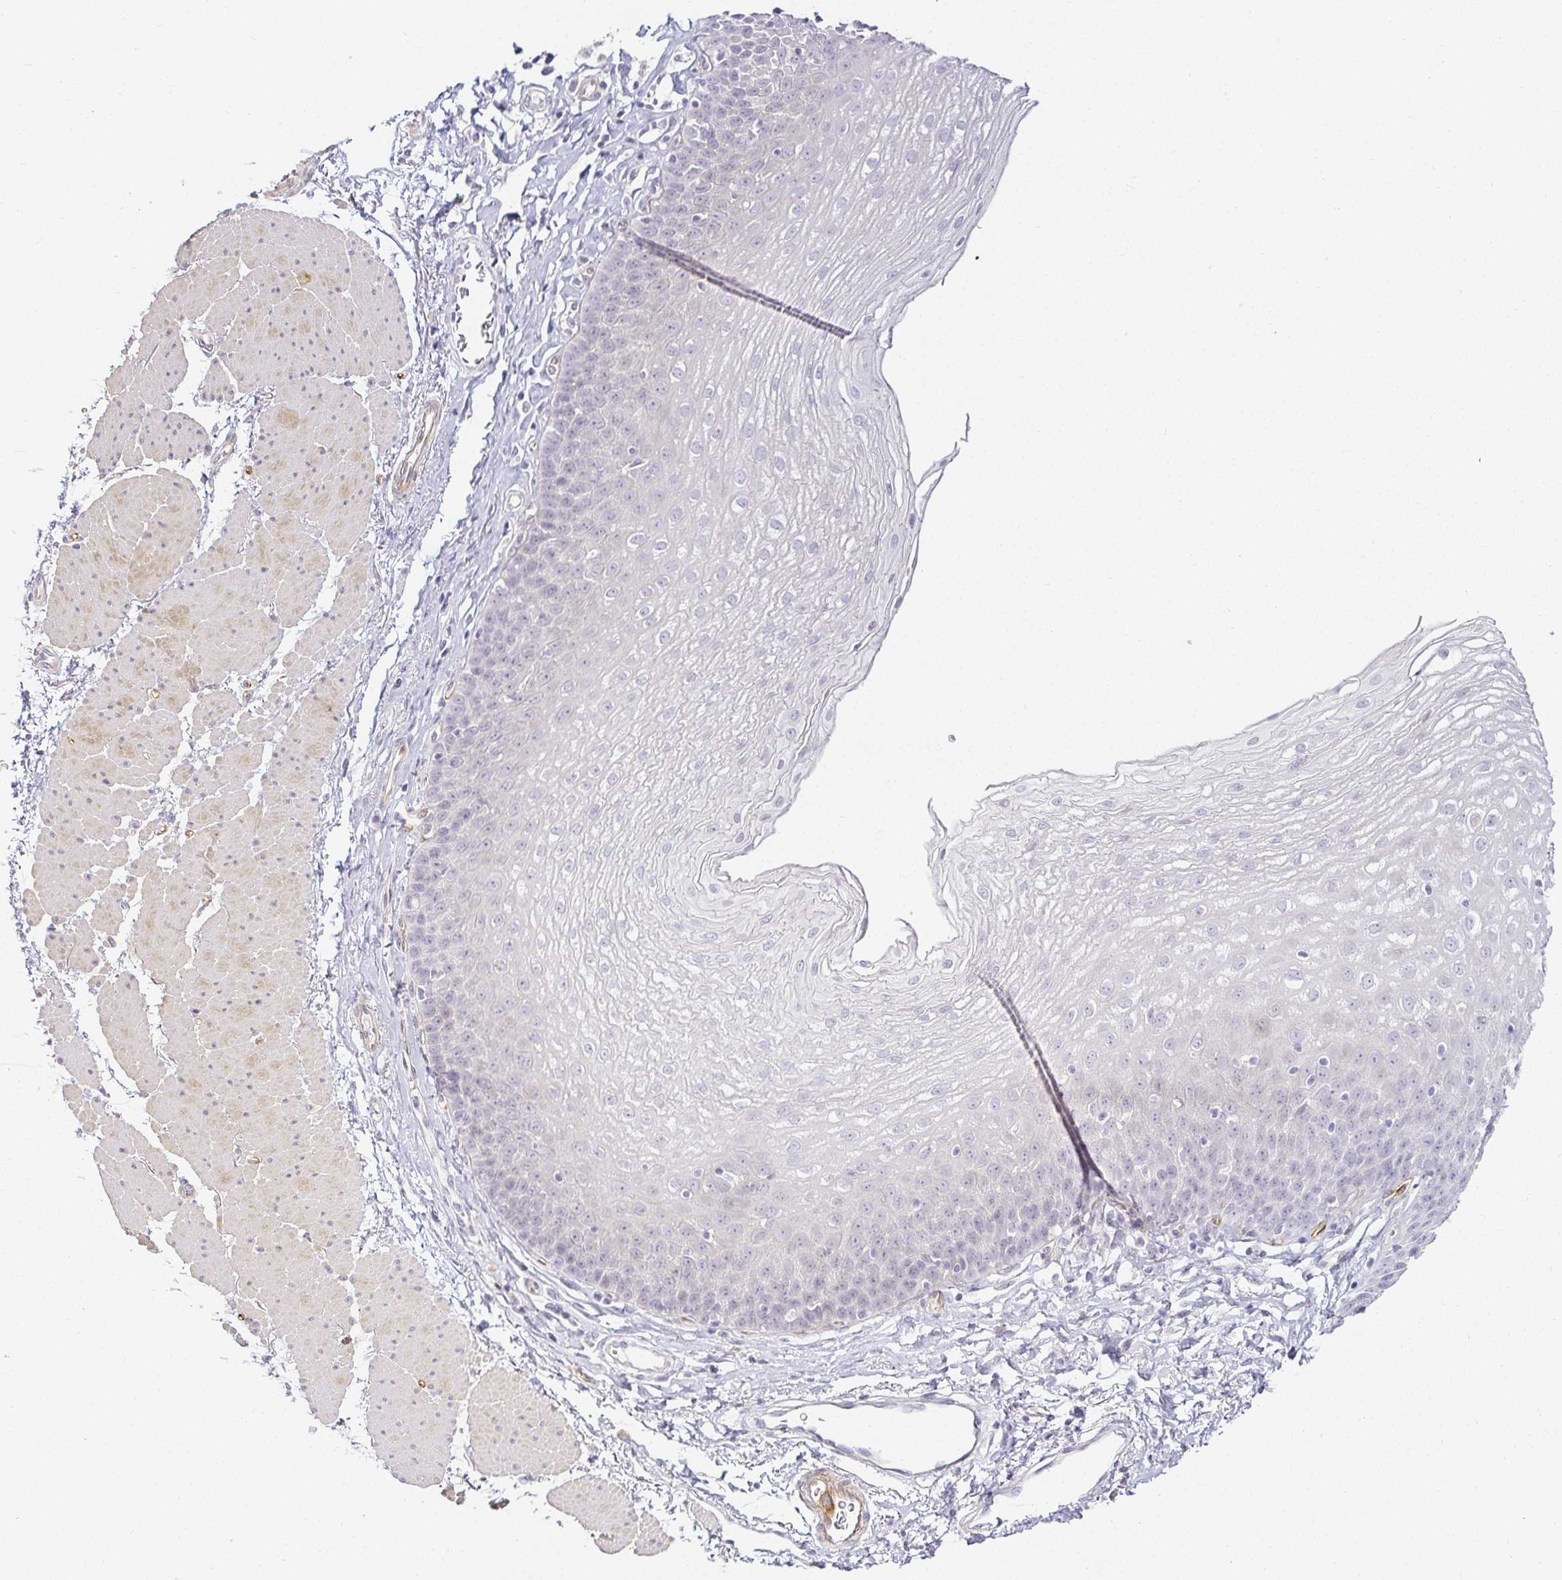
{"staining": {"intensity": "negative", "quantity": "none", "location": "none"}, "tissue": "esophagus", "cell_type": "Squamous epithelial cells", "image_type": "normal", "snomed": [{"axis": "morphology", "description": "Normal tissue, NOS"}, {"axis": "topography", "description": "Esophagus"}], "caption": "Immunohistochemistry (IHC) image of normal esophagus: human esophagus stained with DAB reveals no significant protein positivity in squamous epithelial cells. The staining was performed using DAB (3,3'-diaminobenzidine) to visualize the protein expression in brown, while the nuclei were stained in blue with hematoxylin (Magnification: 20x).", "gene": "ACAN", "patient": {"sex": "female", "age": 81}}